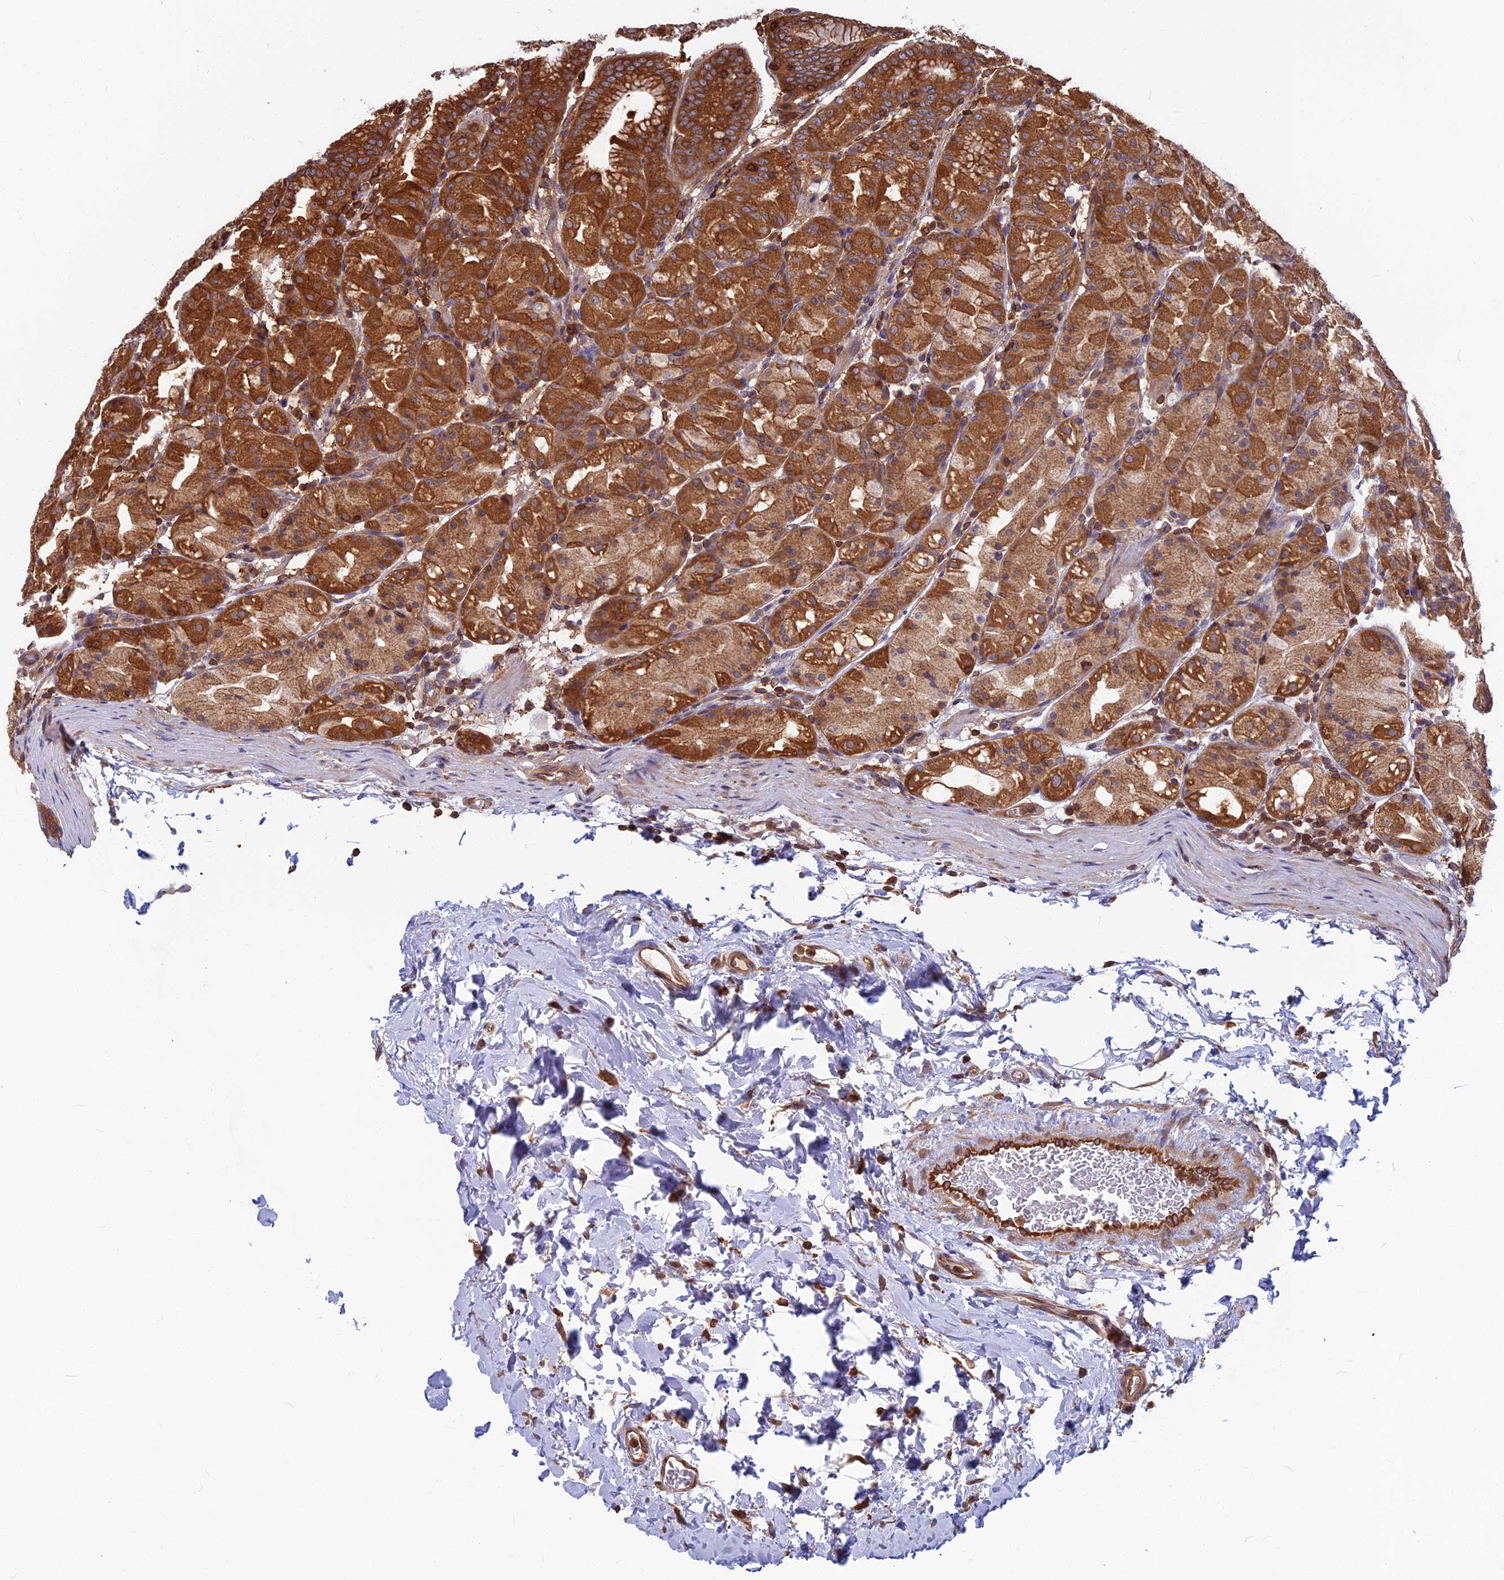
{"staining": {"intensity": "strong", "quantity": ">75%", "location": "cytoplasmic/membranous"}, "tissue": "stomach", "cell_type": "Glandular cells", "image_type": "normal", "snomed": [{"axis": "morphology", "description": "Normal tissue, NOS"}, {"axis": "topography", "description": "Stomach, upper"}], "caption": "Immunohistochemistry (DAB) staining of benign stomach reveals strong cytoplasmic/membranous protein staining in approximately >75% of glandular cells.", "gene": "WDR1", "patient": {"sex": "male", "age": 48}}